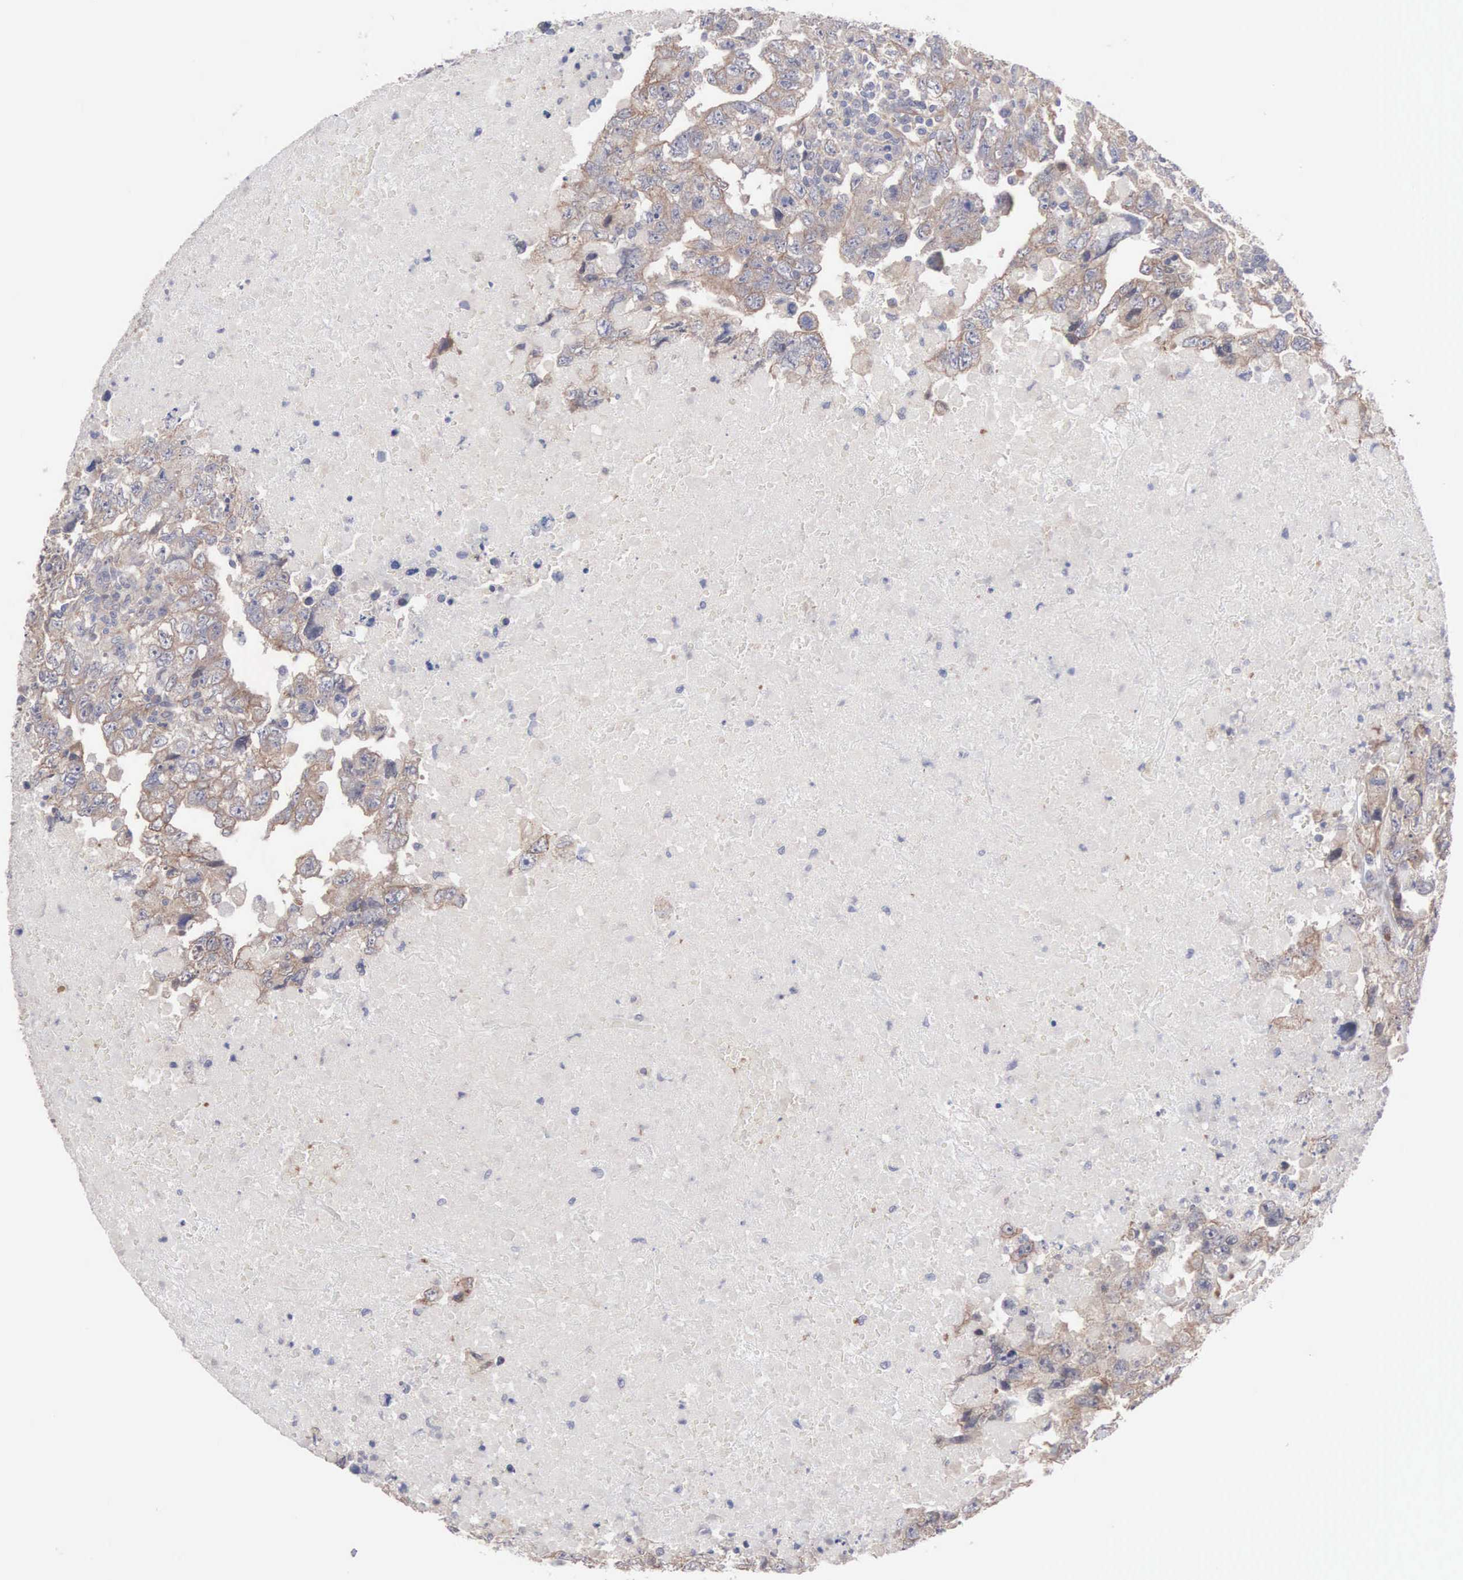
{"staining": {"intensity": "moderate", "quantity": ">75%", "location": "cytoplasmic/membranous"}, "tissue": "testis cancer", "cell_type": "Tumor cells", "image_type": "cancer", "snomed": [{"axis": "morphology", "description": "Carcinoma, Embryonal, NOS"}, {"axis": "topography", "description": "Testis"}], "caption": "Moderate cytoplasmic/membranous expression is seen in approximately >75% of tumor cells in testis cancer.", "gene": "INF2", "patient": {"sex": "male", "age": 36}}